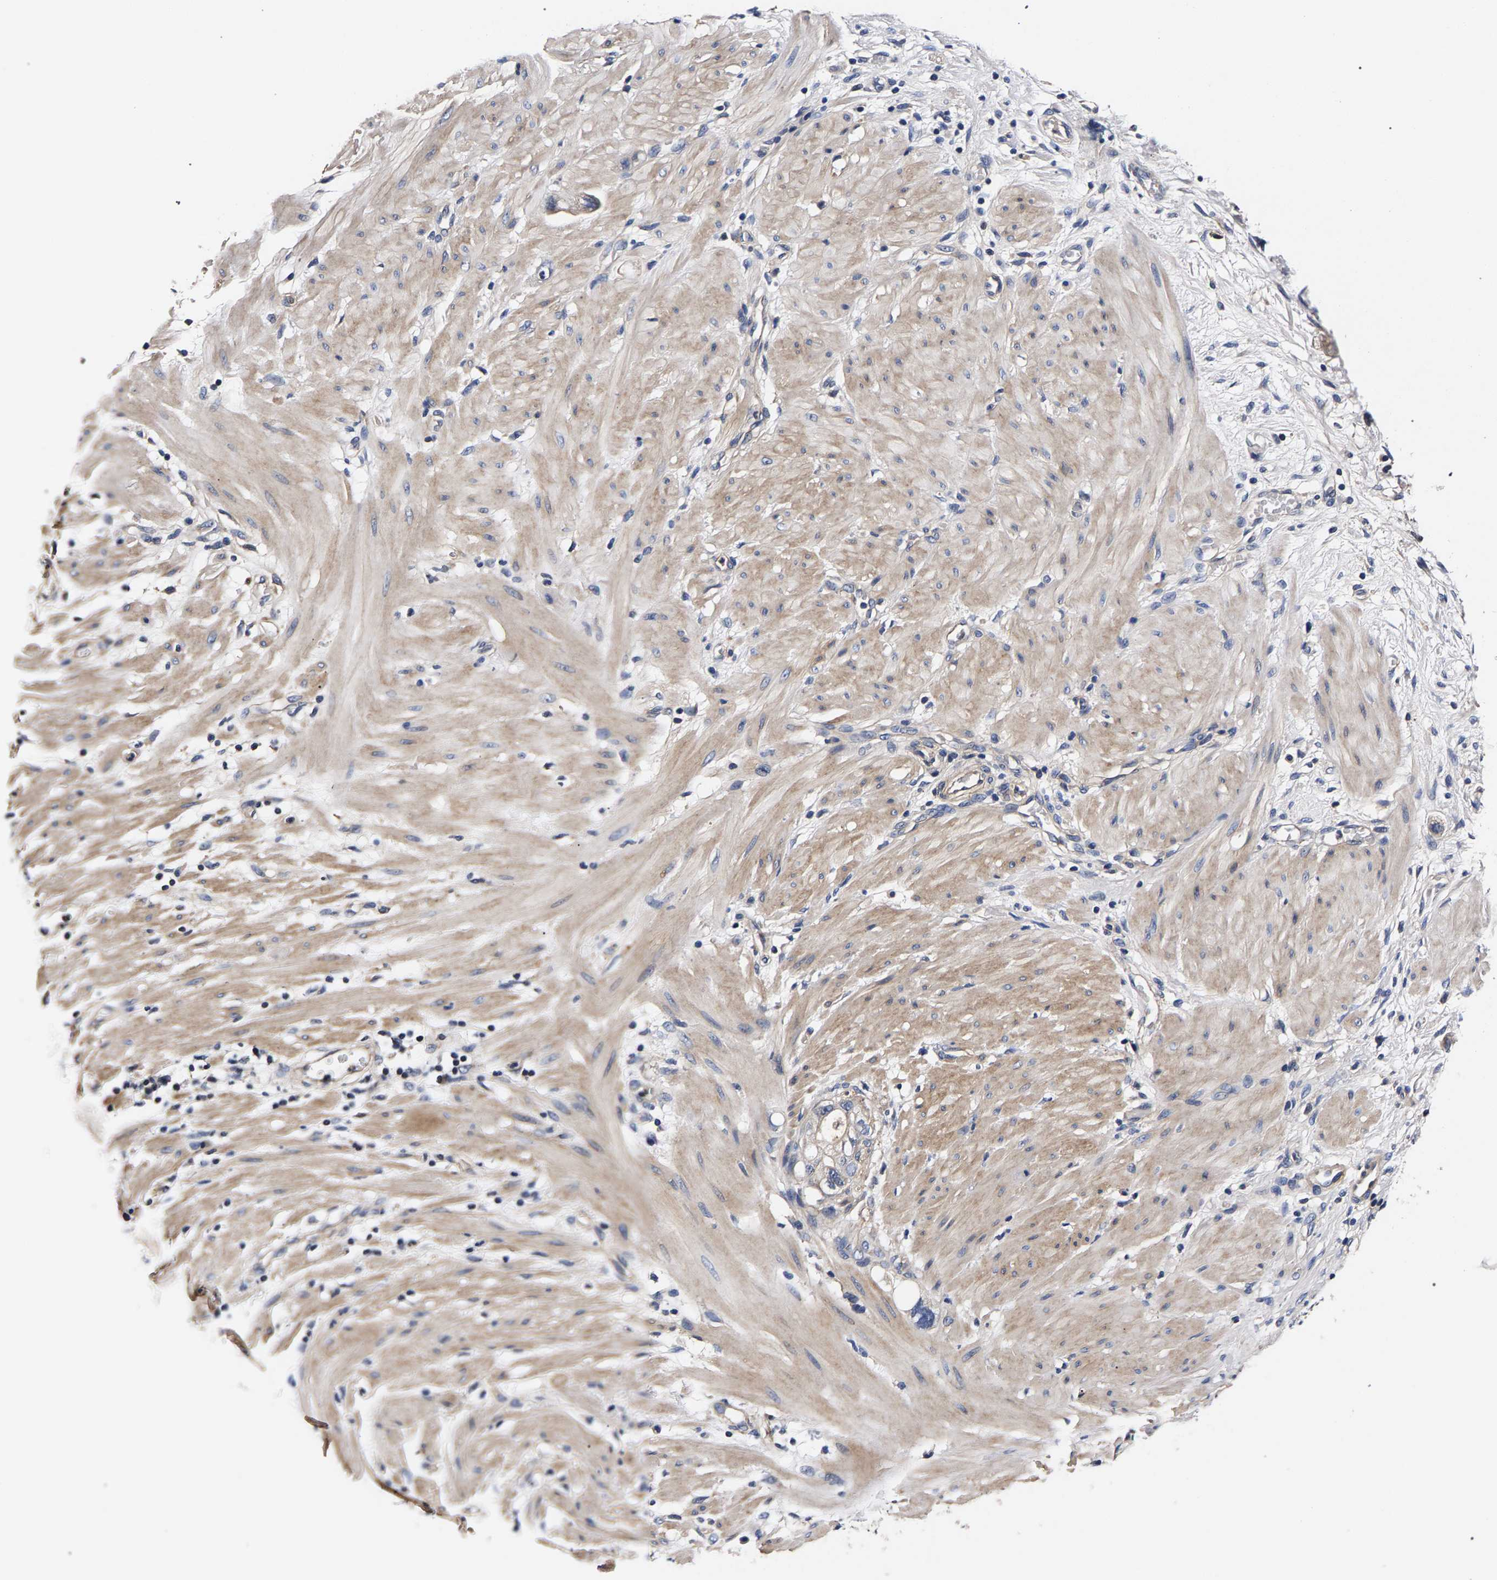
{"staining": {"intensity": "negative", "quantity": "none", "location": "none"}, "tissue": "stomach cancer", "cell_type": "Tumor cells", "image_type": "cancer", "snomed": [{"axis": "morphology", "description": "Adenocarcinoma, NOS"}, {"axis": "topography", "description": "Stomach"}, {"axis": "topography", "description": "Stomach, lower"}], "caption": "Human adenocarcinoma (stomach) stained for a protein using immunohistochemistry demonstrates no positivity in tumor cells.", "gene": "MARCHF7", "patient": {"sex": "female", "age": 48}}